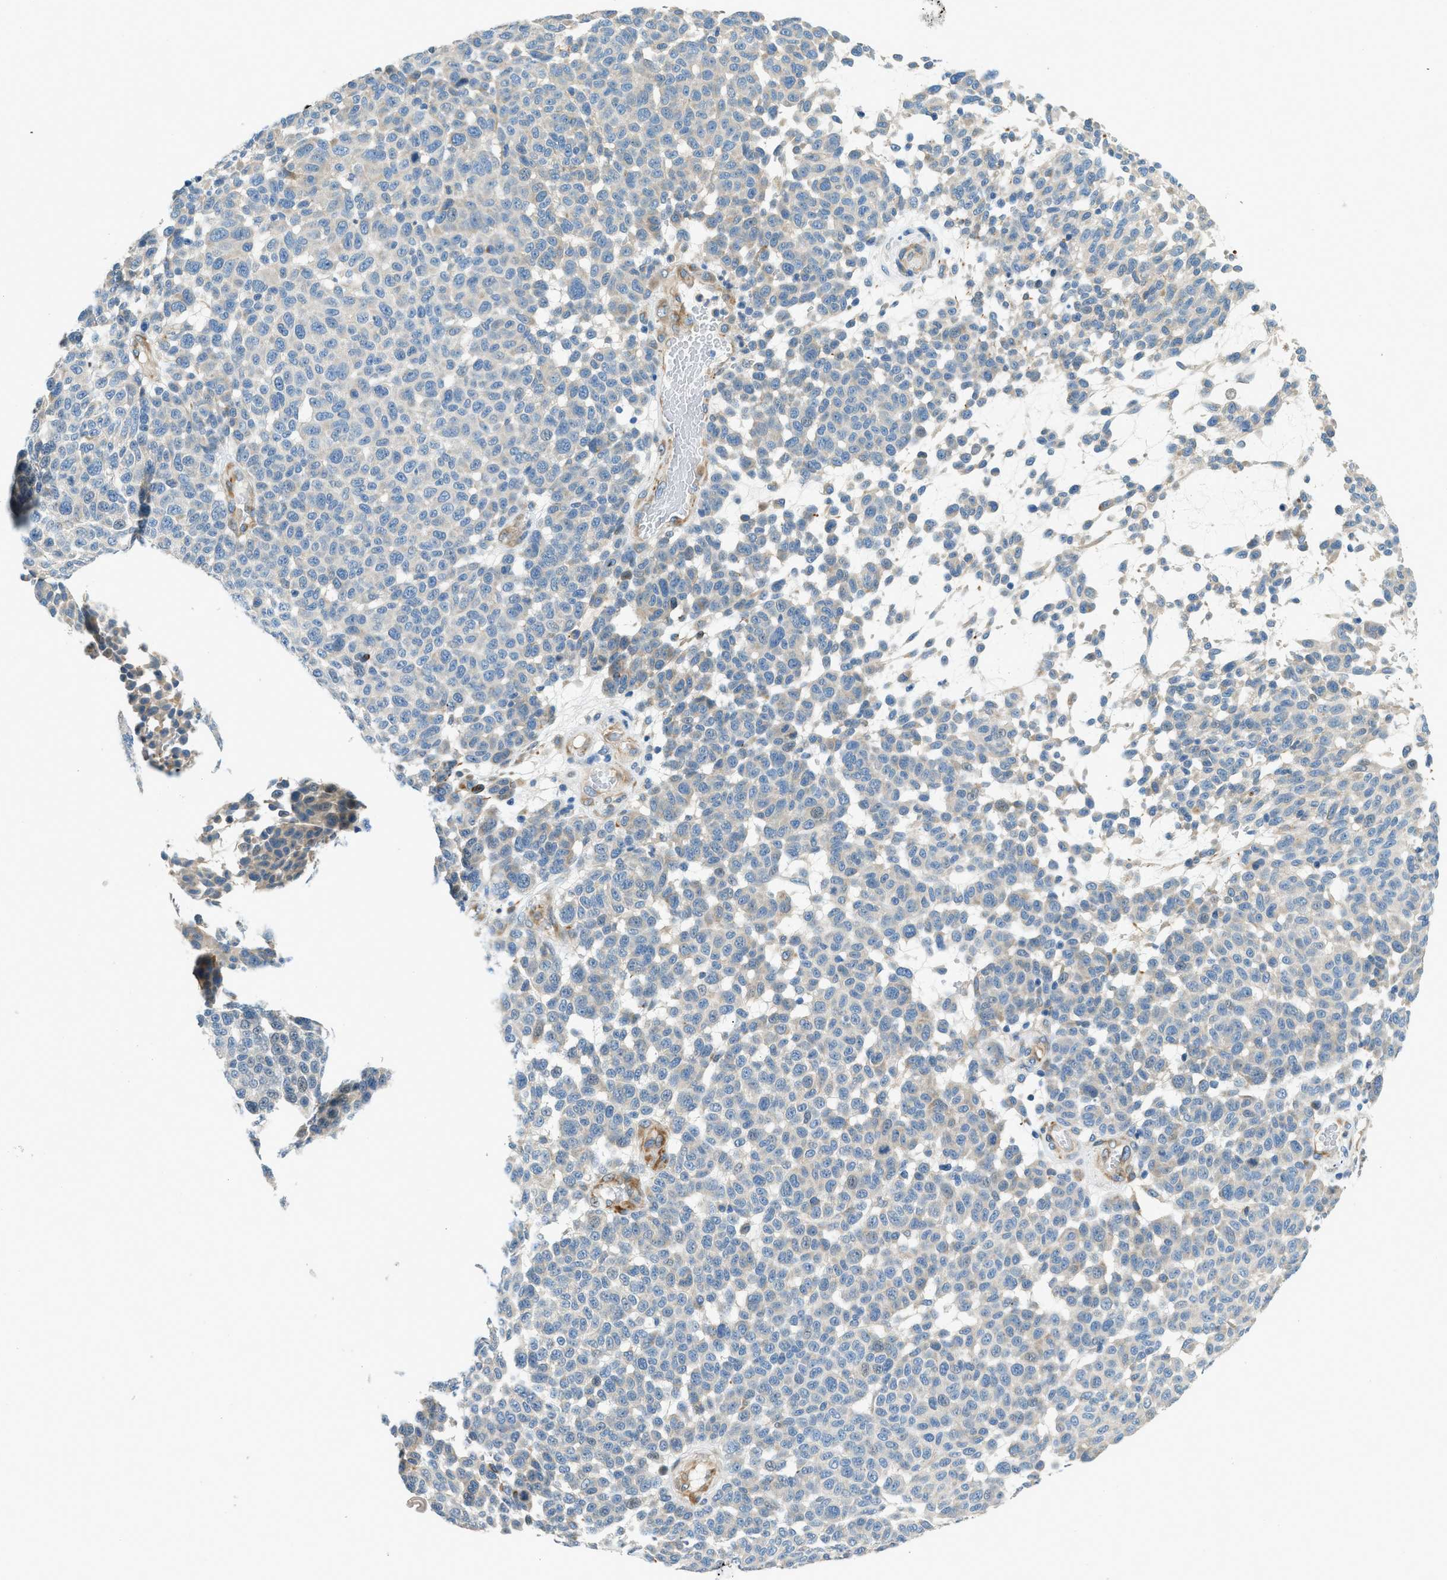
{"staining": {"intensity": "negative", "quantity": "none", "location": "none"}, "tissue": "melanoma", "cell_type": "Tumor cells", "image_type": "cancer", "snomed": [{"axis": "morphology", "description": "Malignant melanoma, NOS"}, {"axis": "topography", "description": "Skin"}], "caption": "This is a image of IHC staining of malignant melanoma, which shows no positivity in tumor cells.", "gene": "ZNF367", "patient": {"sex": "male", "age": 59}}